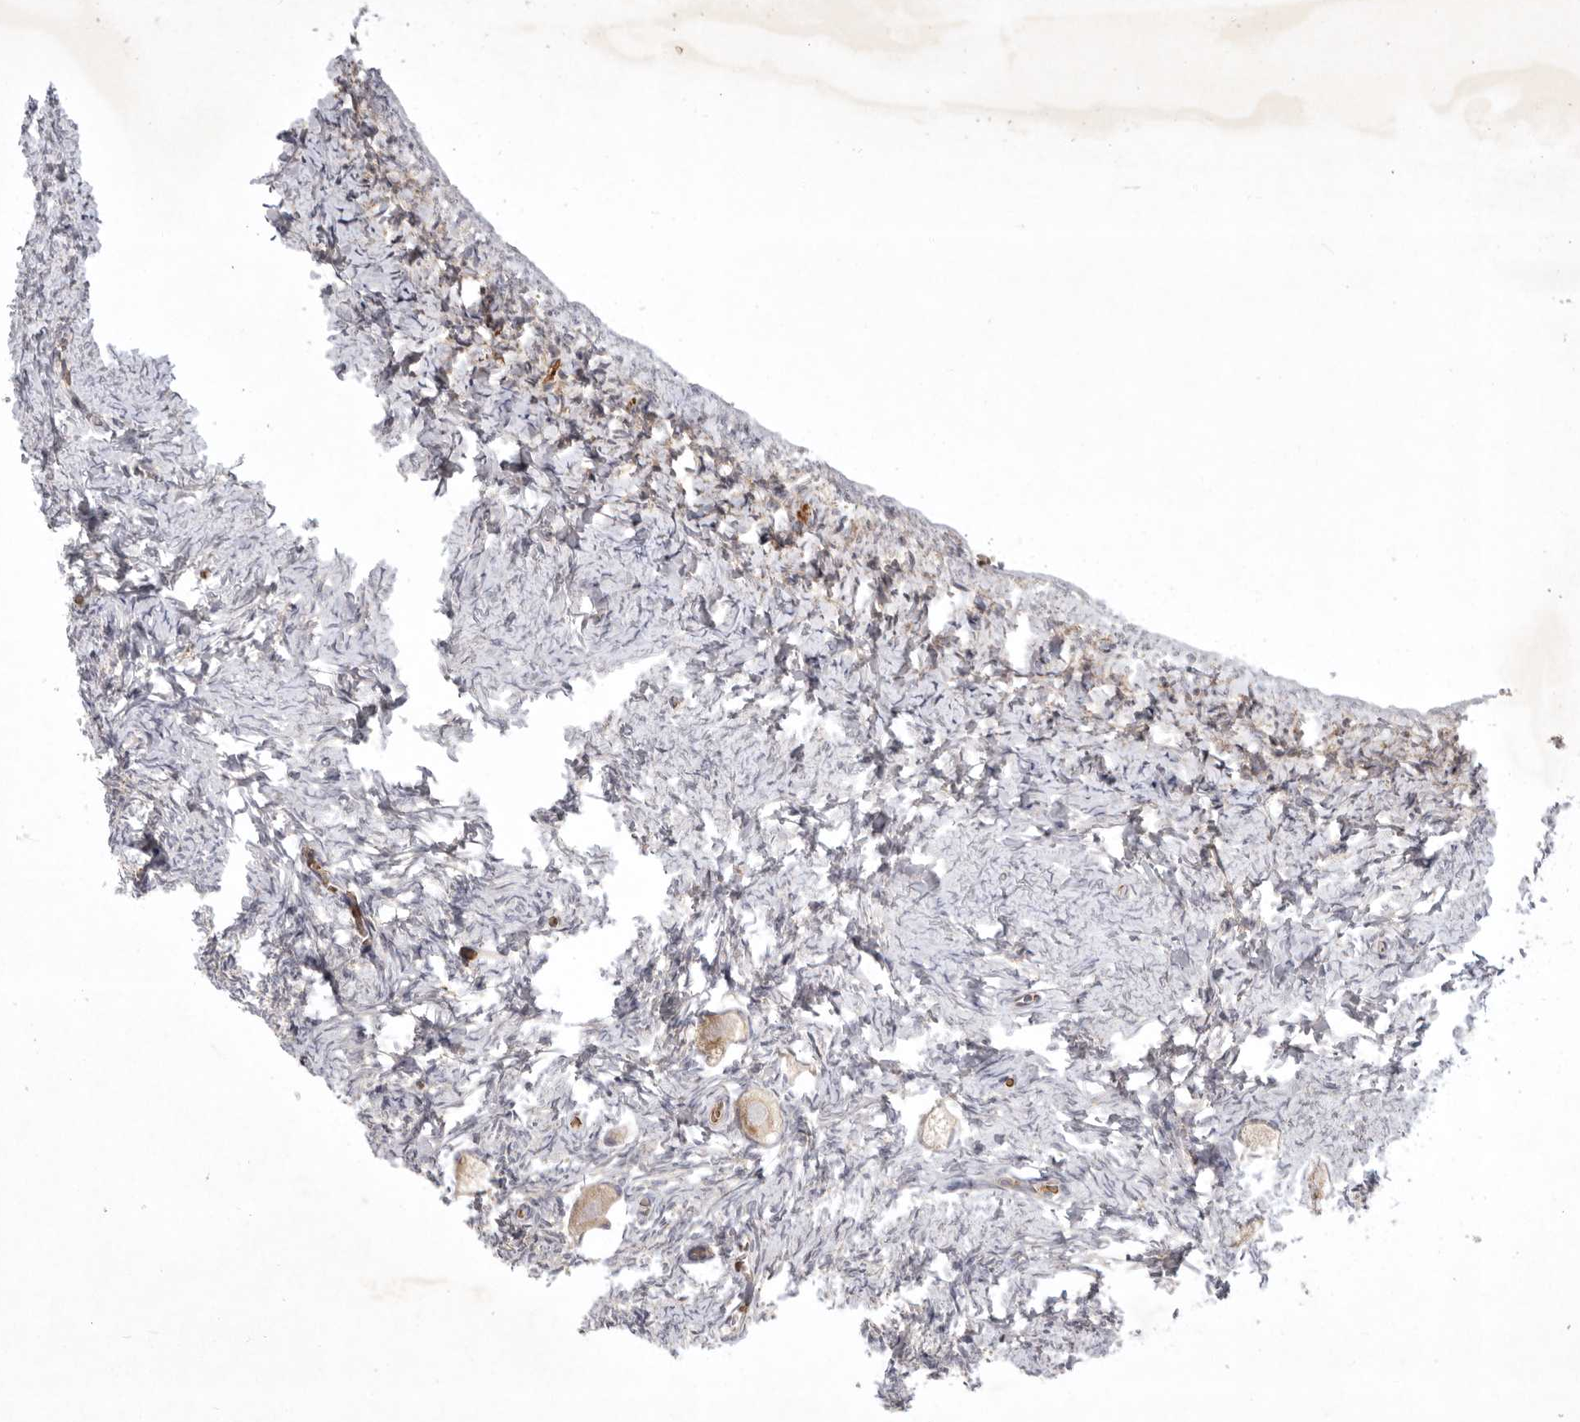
{"staining": {"intensity": "weak", "quantity": ">75%", "location": "cytoplasmic/membranous"}, "tissue": "ovary", "cell_type": "Follicle cells", "image_type": "normal", "snomed": [{"axis": "morphology", "description": "Normal tissue, NOS"}, {"axis": "topography", "description": "Ovary"}], "caption": "A high-resolution micrograph shows immunohistochemistry (IHC) staining of normal ovary, which reveals weak cytoplasmic/membranous positivity in about >75% of follicle cells. Using DAB (3,3'-diaminobenzidine) (brown) and hematoxylin (blue) stains, captured at high magnification using brightfield microscopy.", "gene": "KIF2B", "patient": {"sex": "female", "age": 27}}